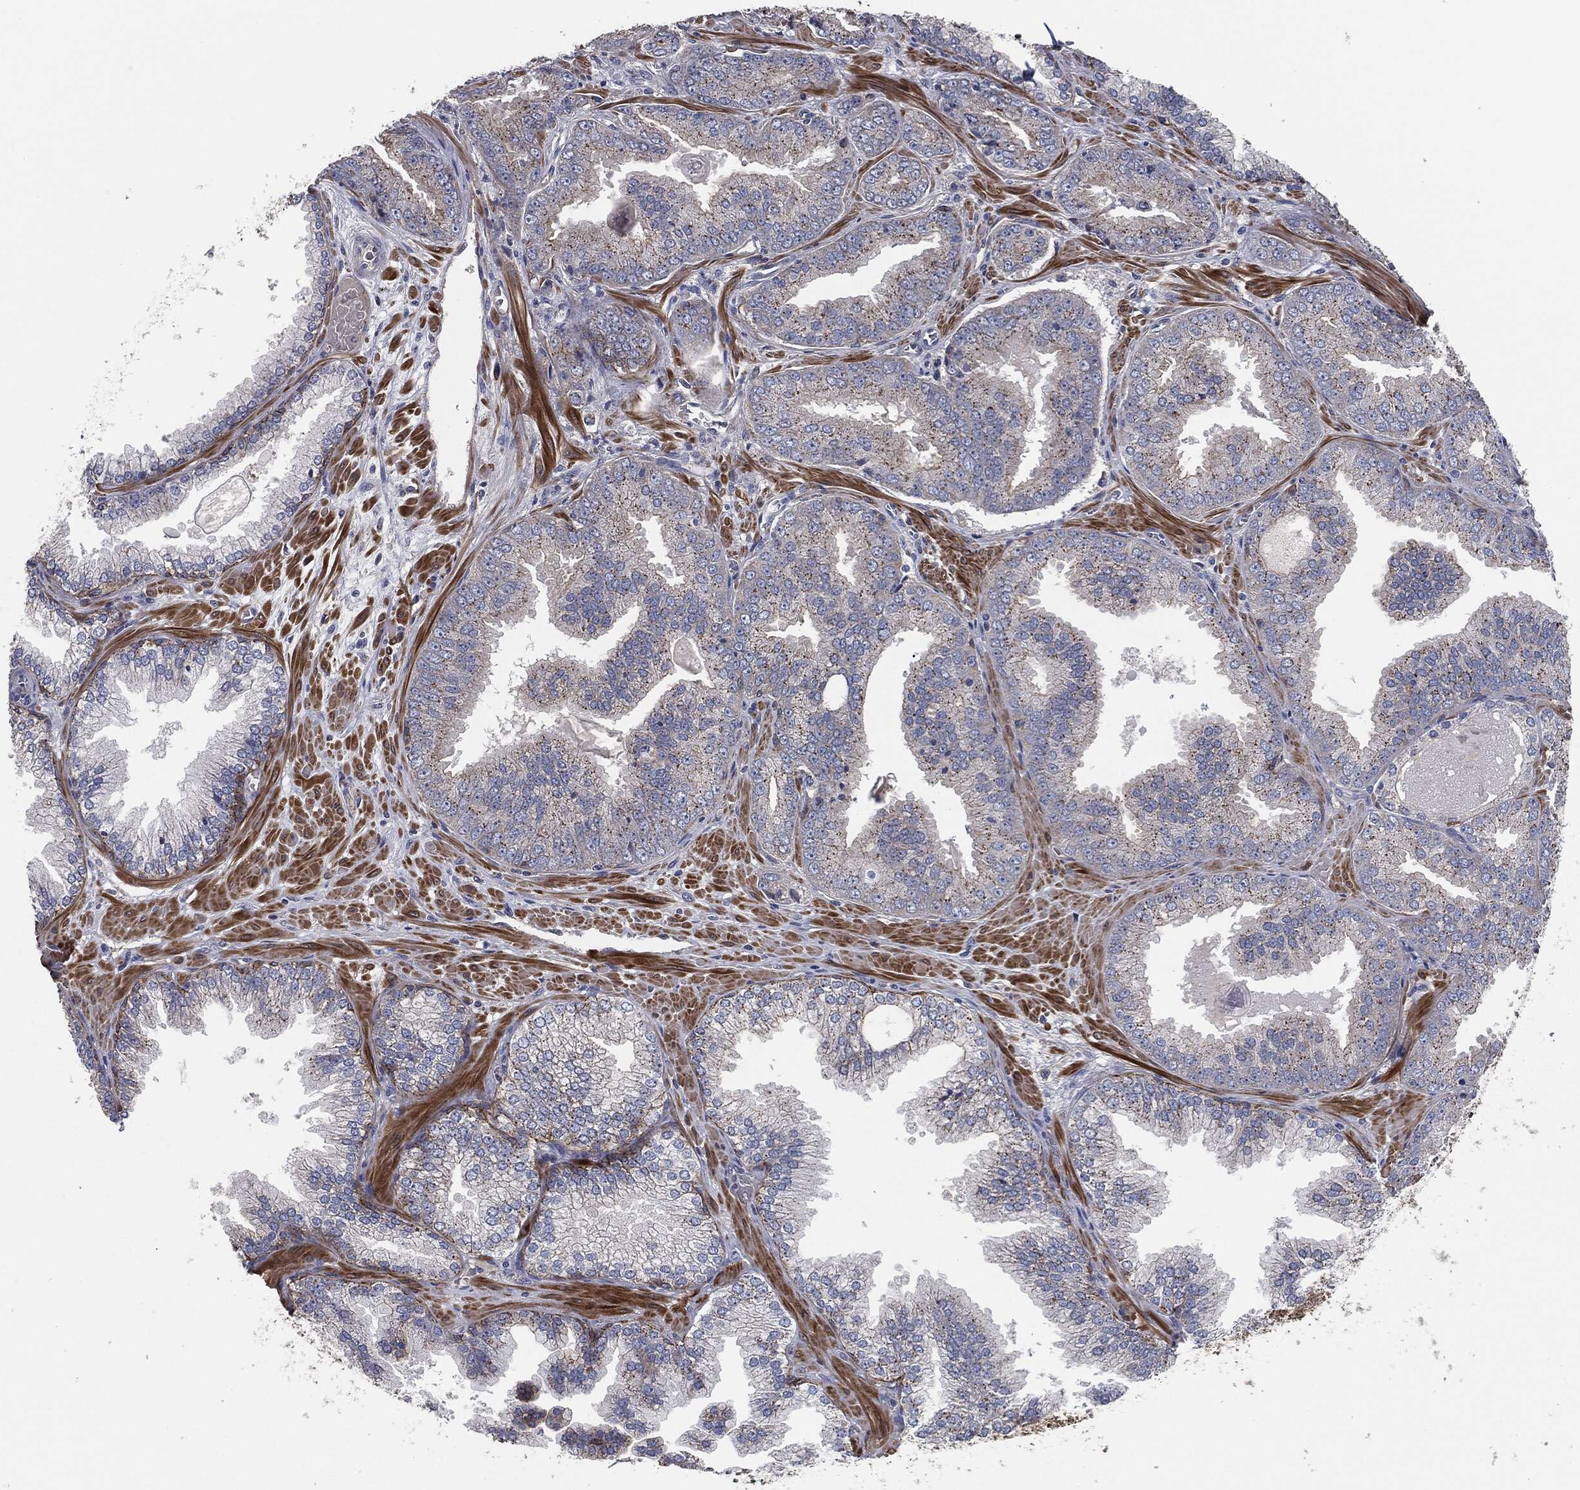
{"staining": {"intensity": "strong", "quantity": "<25%", "location": "cytoplasmic/membranous"}, "tissue": "prostate cancer", "cell_type": "Tumor cells", "image_type": "cancer", "snomed": [{"axis": "morphology", "description": "Adenocarcinoma, Low grade"}, {"axis": "topography", "description": "Prostate"}], "caption": "A brown stain highlights strong cytoplasmic/membranous staining of a protein in adenocarcinoma (low-grade) (prostate) tumor cells.", "gene": "SVIL", "patient": {"sex": "male", "age": 72}}